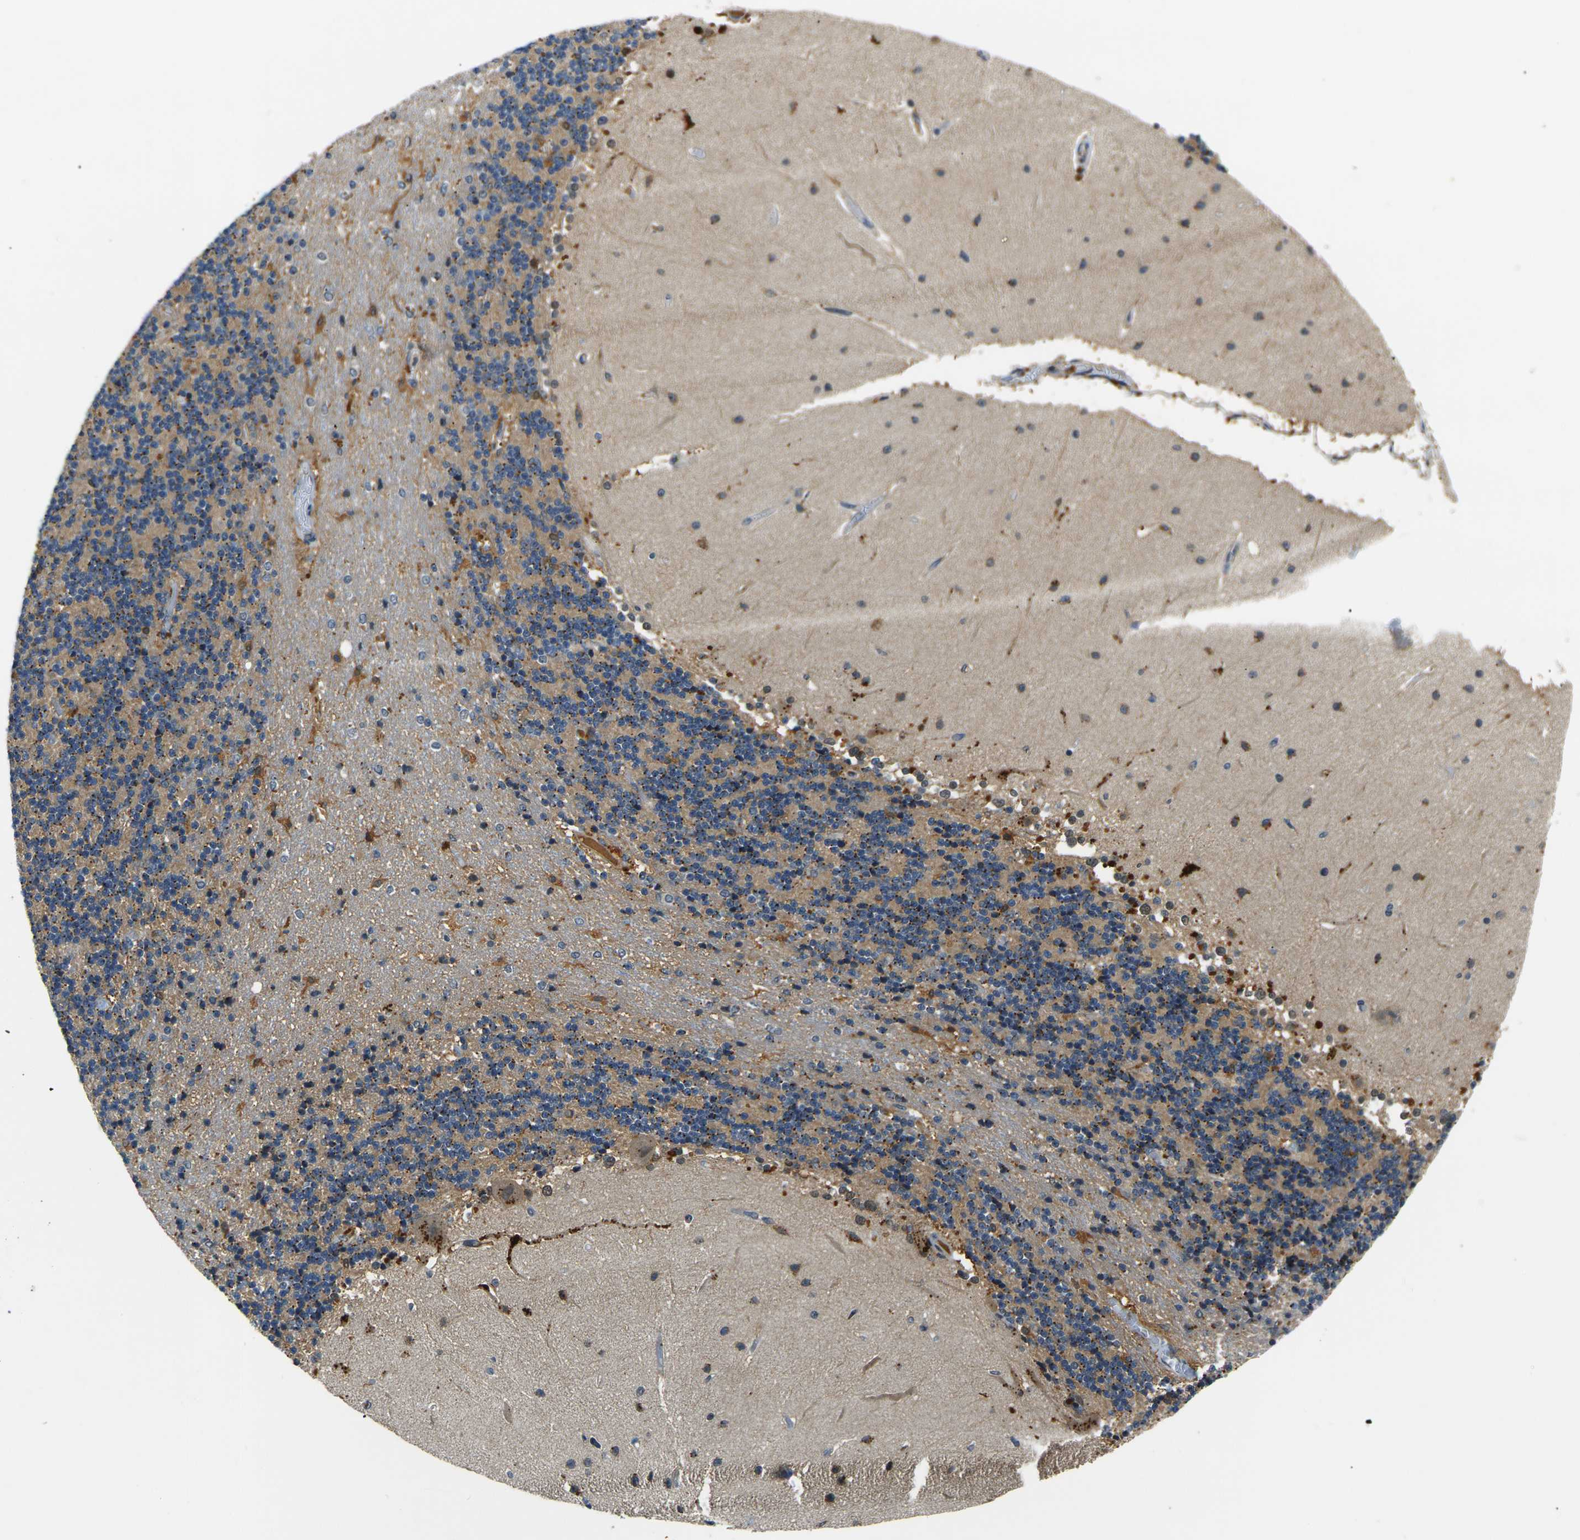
{"staining": {"intensity": "moderate", "quantity": ">75%", "location": "cytoplasmic/membranous"}, "tissue": "cerebellum", "cell_type": "Cells in granular layer", "image_type": "normal", "snomed": [{"axis": "morphology", "description": "Normal tissue, NOS"}, {"axis": "topography", "description": "Cerebellum"}], "caption": "Protein expression by immunohistochemistry (IHC) shows moderate cytoplasmic/membranous expression in about >75% of cells in granular layer in normal cerebellum.", "gene": "PIGL", "patient": {"sex": "female", "age": 54}}